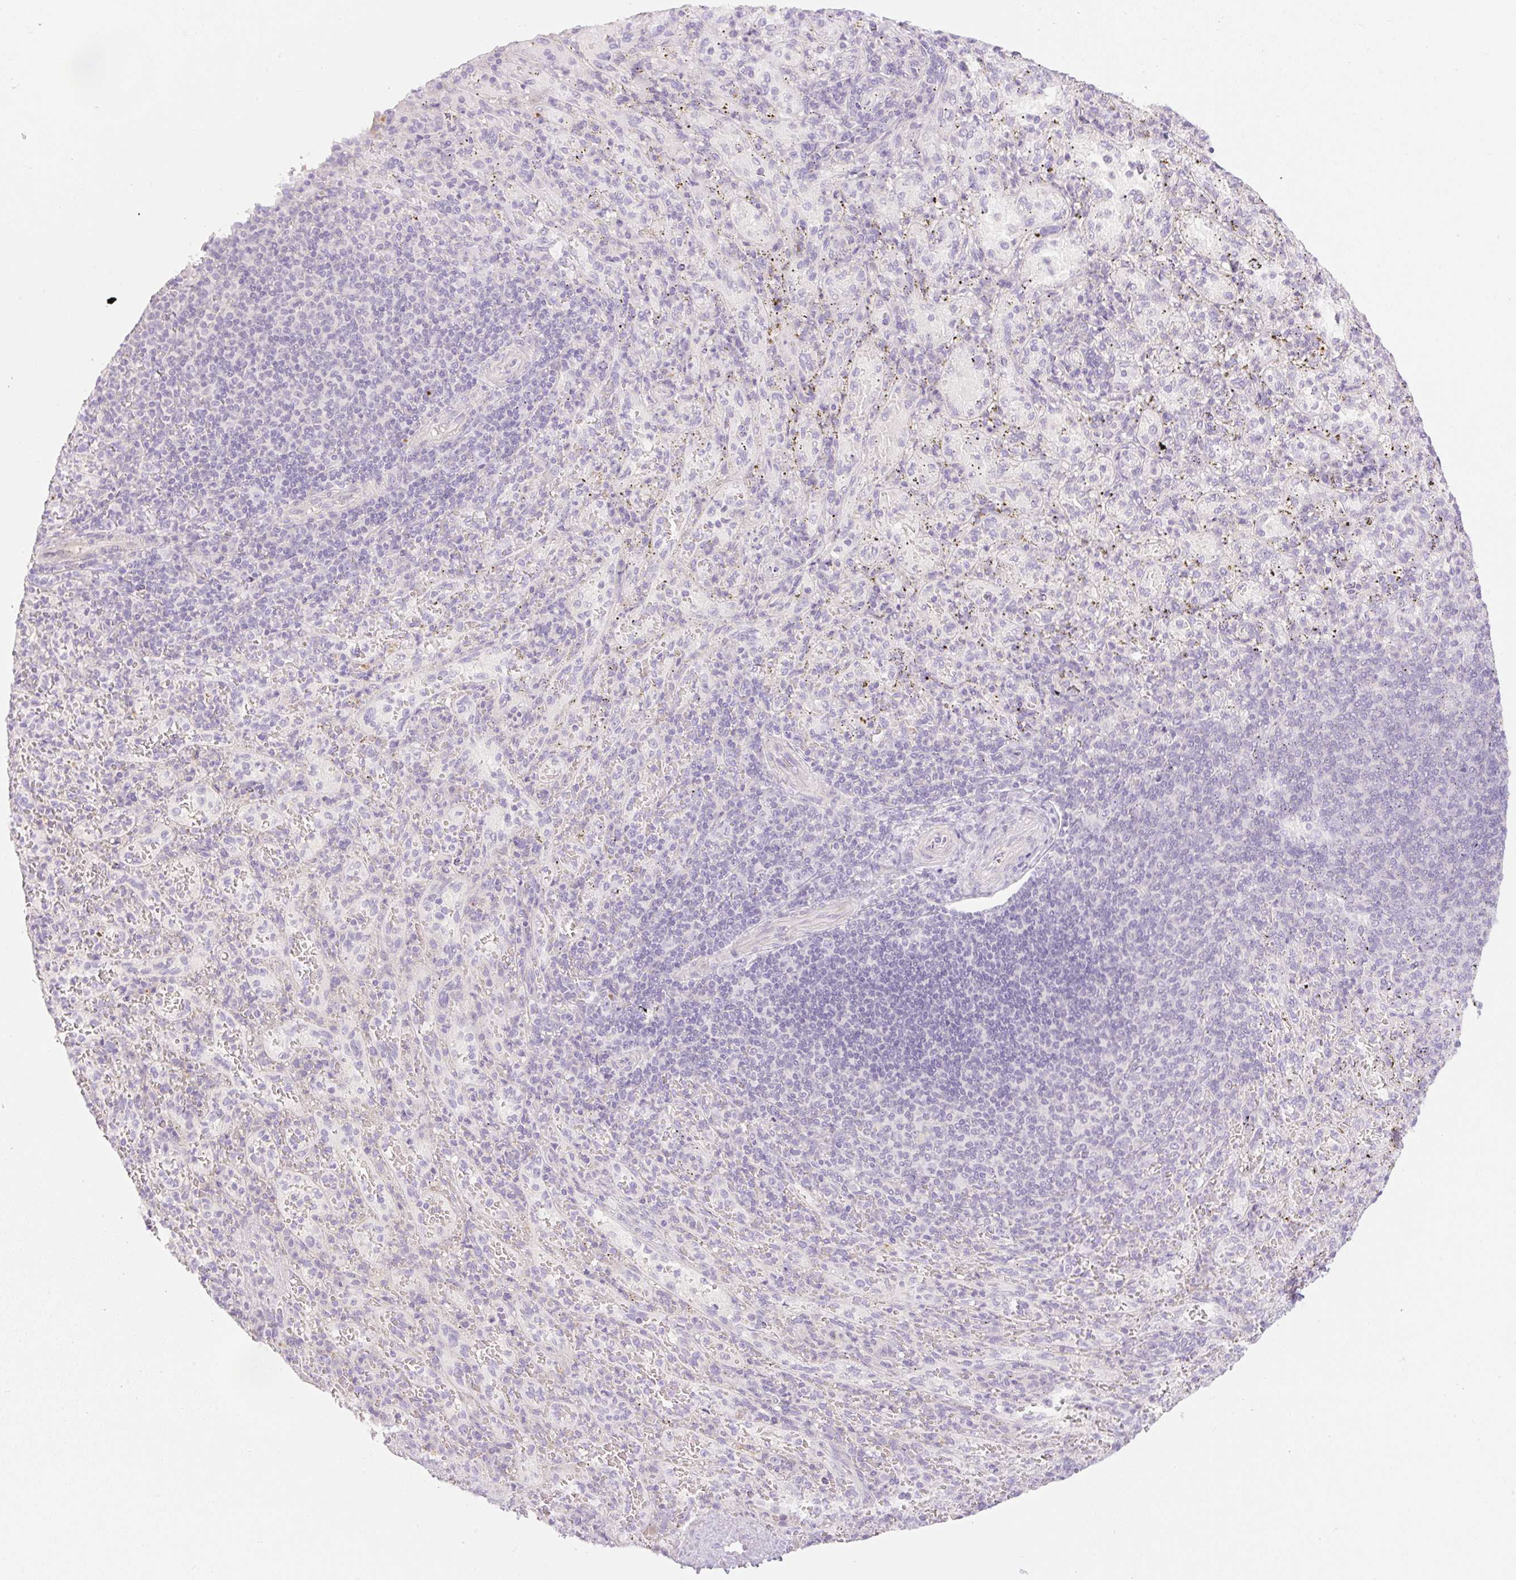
{"staining": {"intensity": "negative", "quantity": "none", "location": "none"}, "tissue": "spleen", "cell_type": "Cells in red pulp", "image_type": "normal", "snomed": [{"axis": "morphology", "description": "Normal tissue, NOS"}, {"axis": "topography", "description": "Spleen"}], "caption": "Photomicrograph shows no significant protein staining in cells in red pulp of benign spleen. The staining was performed using DAB to visualize the protein expression in brown, while the nuclei were stained in blue with hematoxylin (Magnification: 20x).", "gene": "MIA2", "patient": {"sex": "male", "age": 57}}